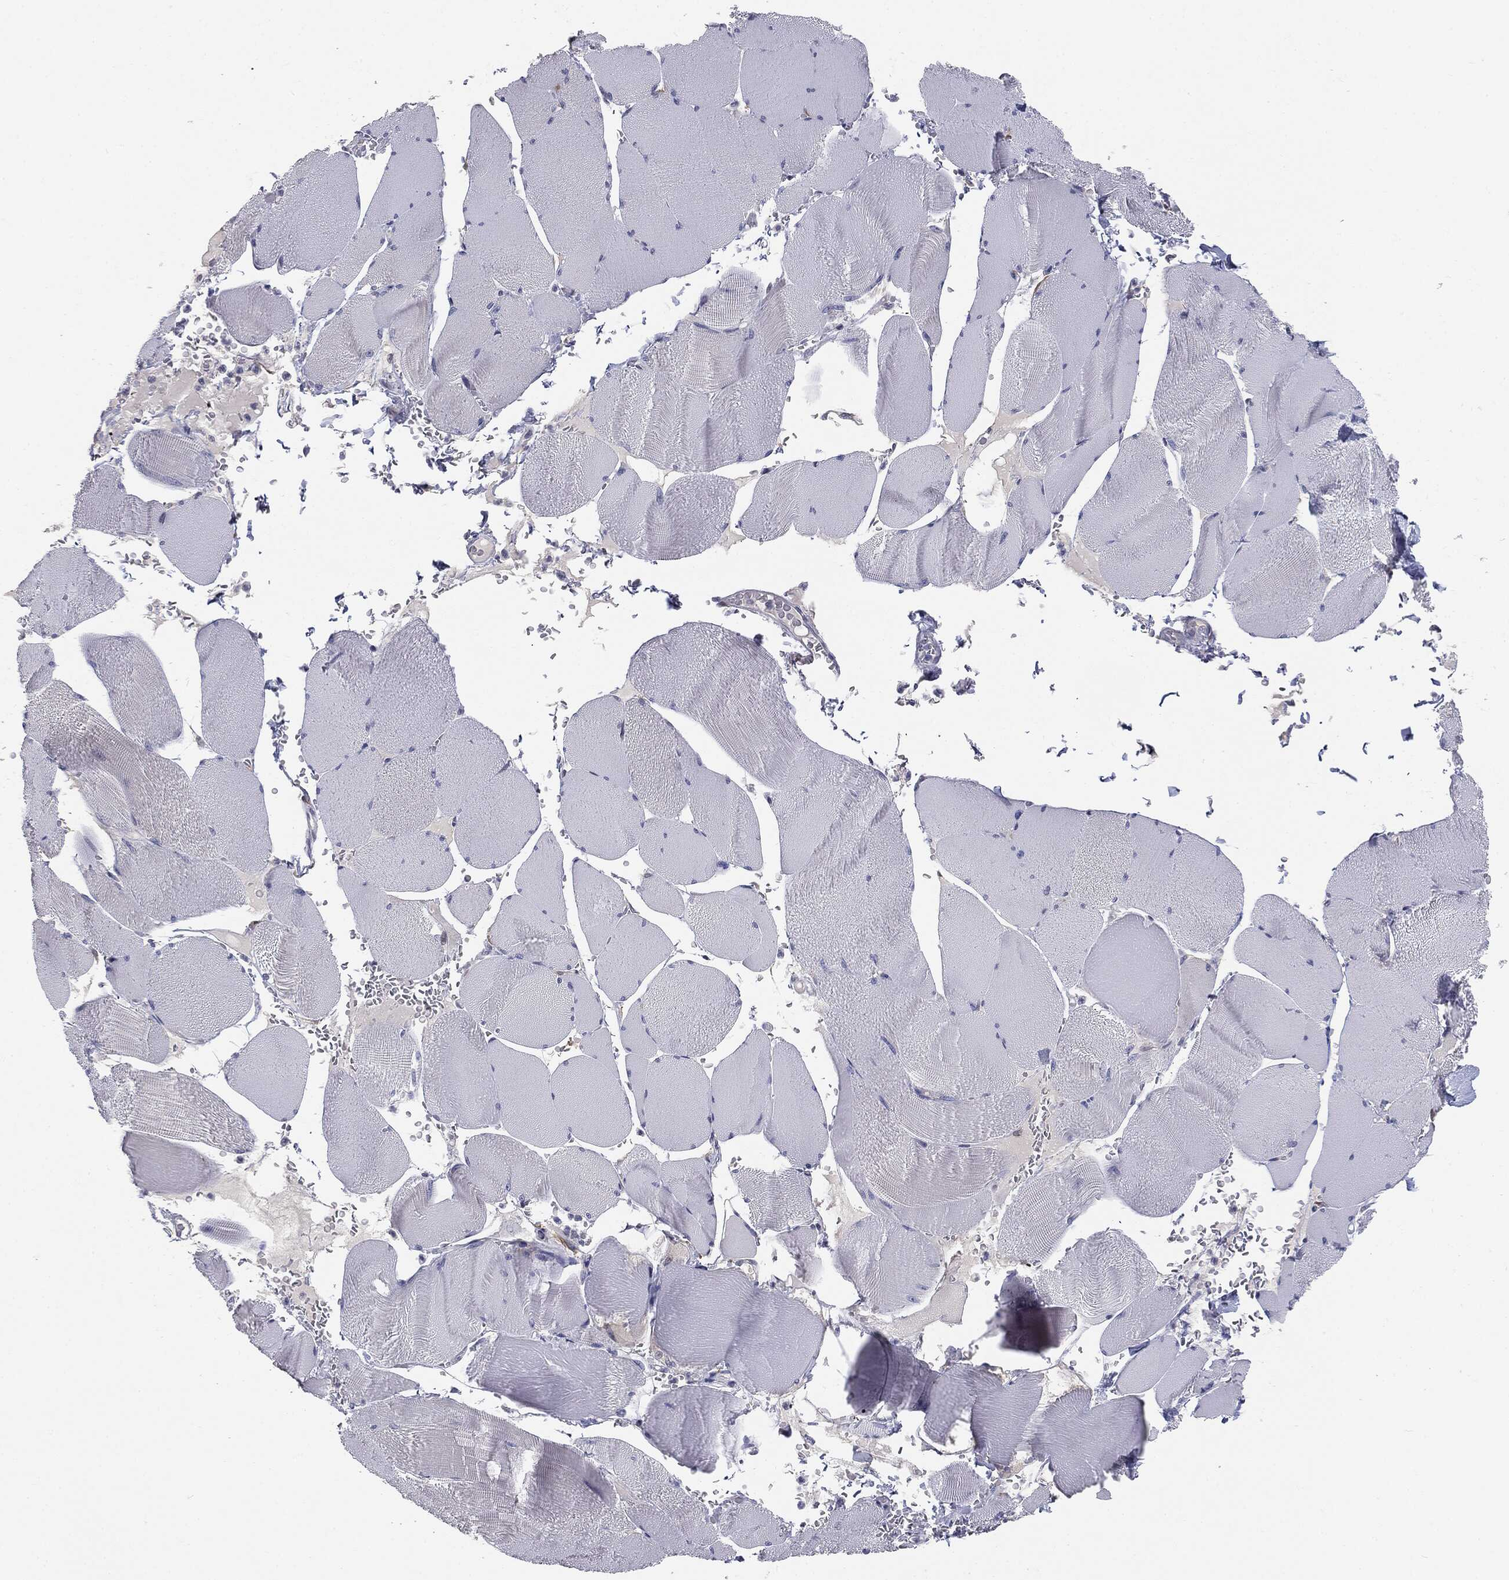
{"staining": {"intensity": "negative", "quantity": "none", "location": "none"}, "tissue": "skeletal muscle", "cell_type": "Myocytes", "image_type": "normal", "snomed": [{"axis": "morphology", "description": "Normal tissue, NOS"}, {"axis": "topography", "description": "Skeletal muscle"}], "caption": "There is no significant staining in myocytes of skeletal muscle.", "gene": "KRT5", "patient": {"sex": "male", "age": 56}}